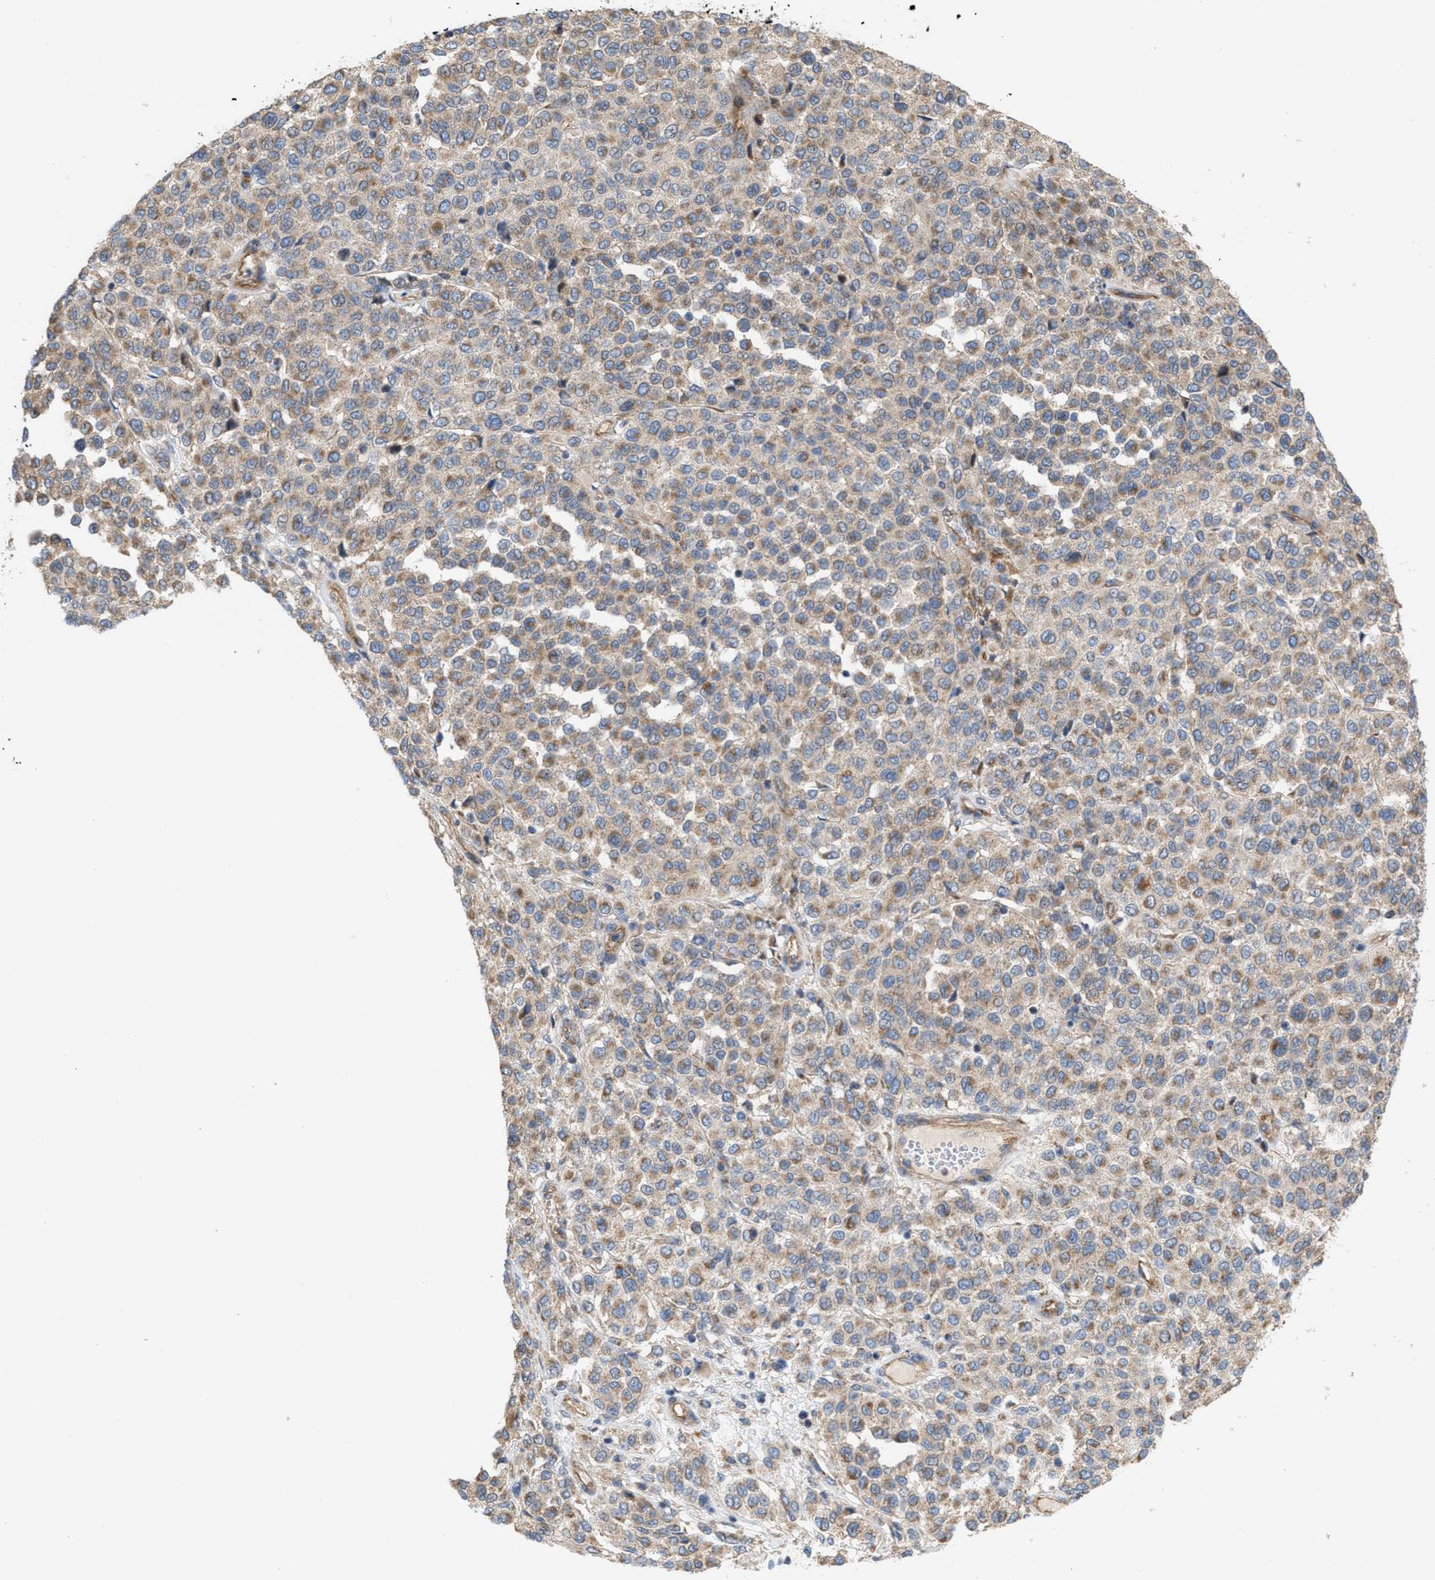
{"staining": {"intensity": "weak", "quantity": "25%-75%", "location": "cytoplasmic/membranous"}, "tissue": "melanoma", "cell_type": "Tumor cells", "image_type": "cancer", "snomed": [{"axis": "morphology", "description": "Malignant melanoma, Metastatic site"}, {"axis": "topography", "description": "Pancreas"}], "caption": "Melanoma tissue reveals weak cytoplasmic/membranous expression in about 25%-75% of tumor cells", "gene": "OXSM", "patient": {"sex": "female", "age": 30}}